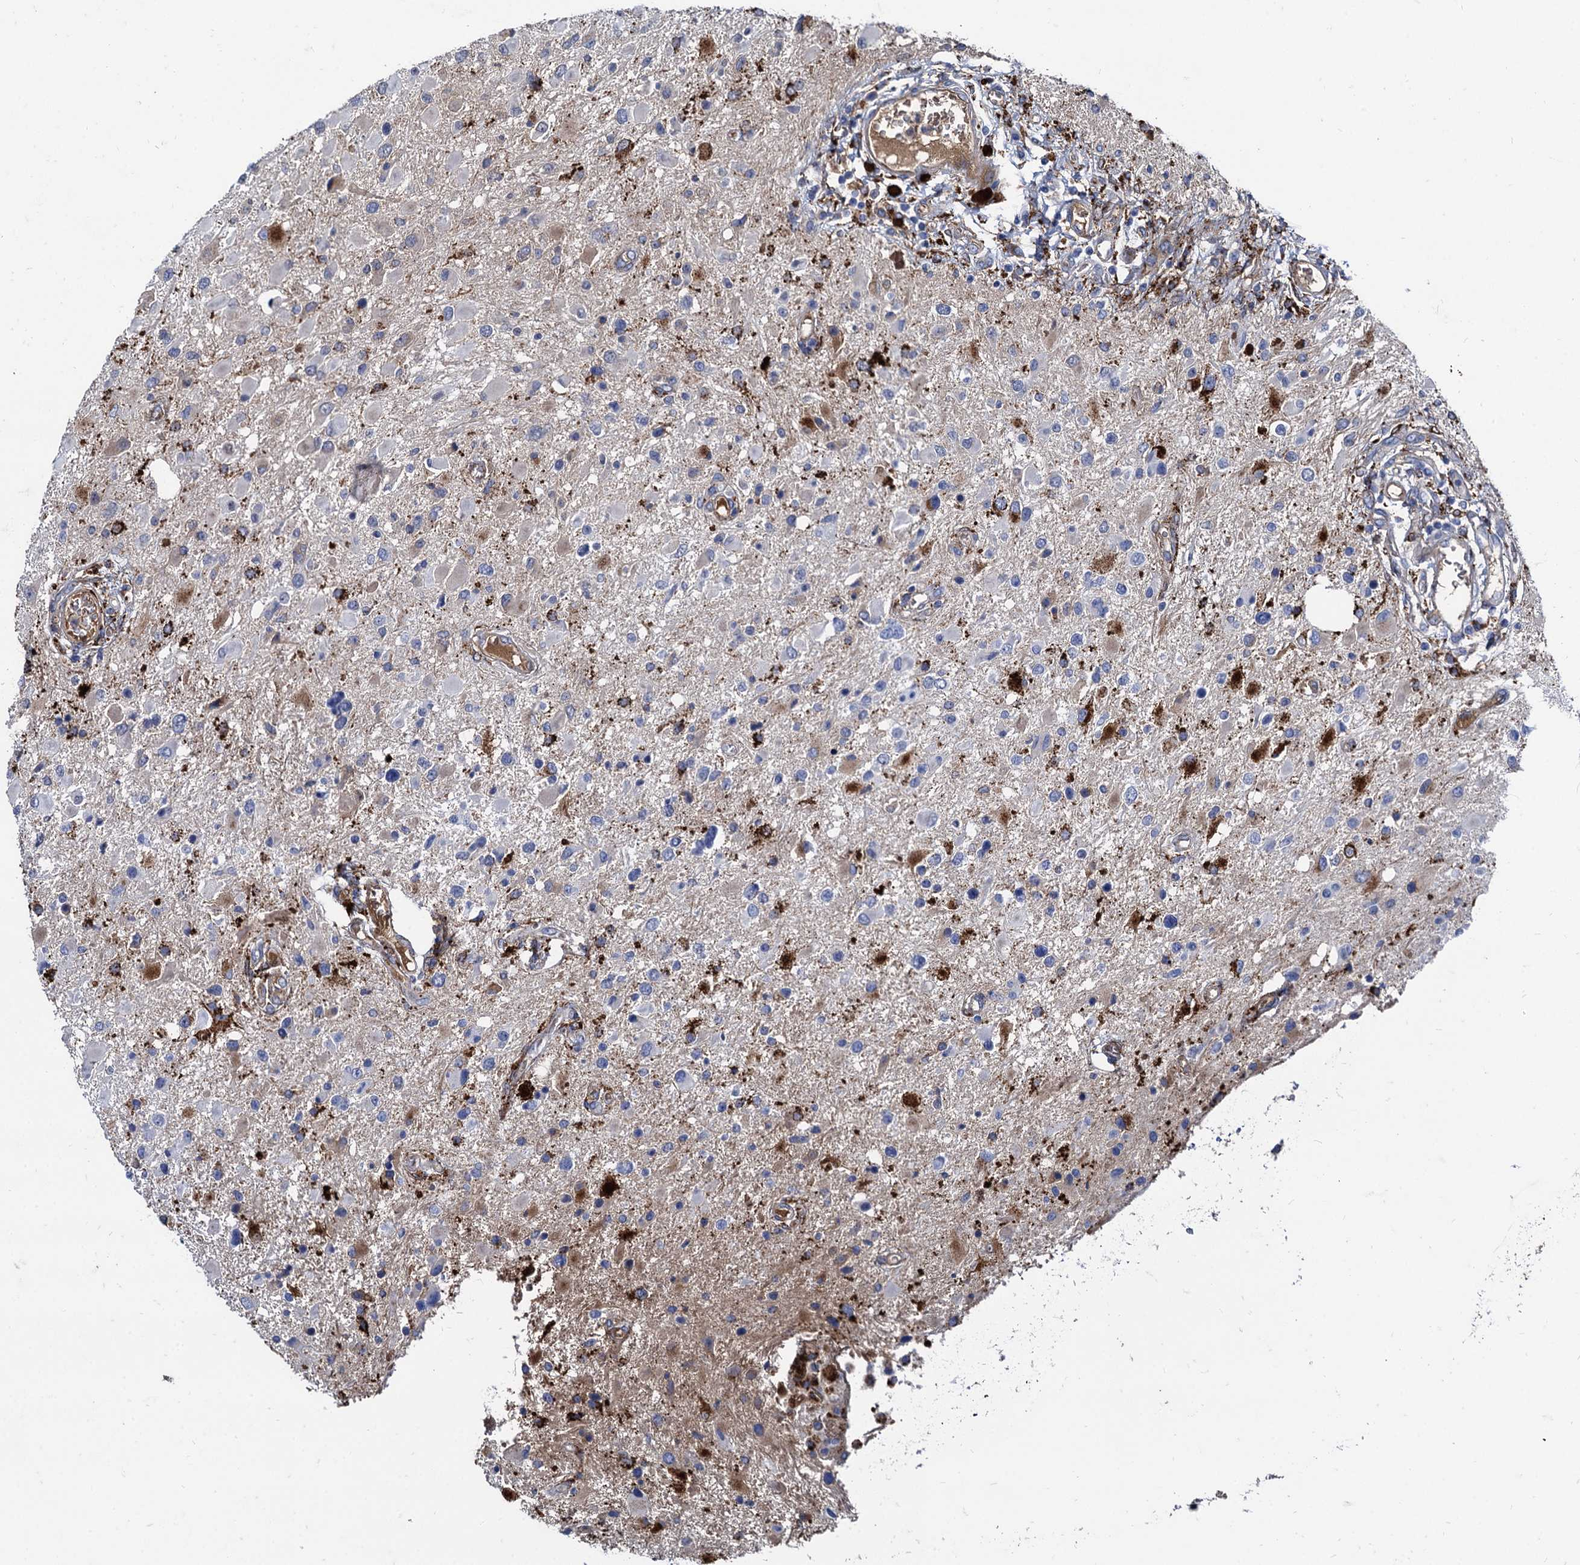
{"staining": {"intensity": "negative", "quantity": "none", "location": "none"}, "tissue": "glioma", "cell_type": "Tumor cells", "image_type": "cancer", "snomed": [{"axis": "morphology", "description": "Glioma, malignant, High grade"}, {"axis": "topography", "description": "Brain"}], "caption": "The photomicrograph shows no significant expression in tumor cells of glioma. (Brightfield microscopy of DAB immunohistochemistry at high magnification).", "gene": "APOD", "patient": {"sex": "male", "age": 53}}